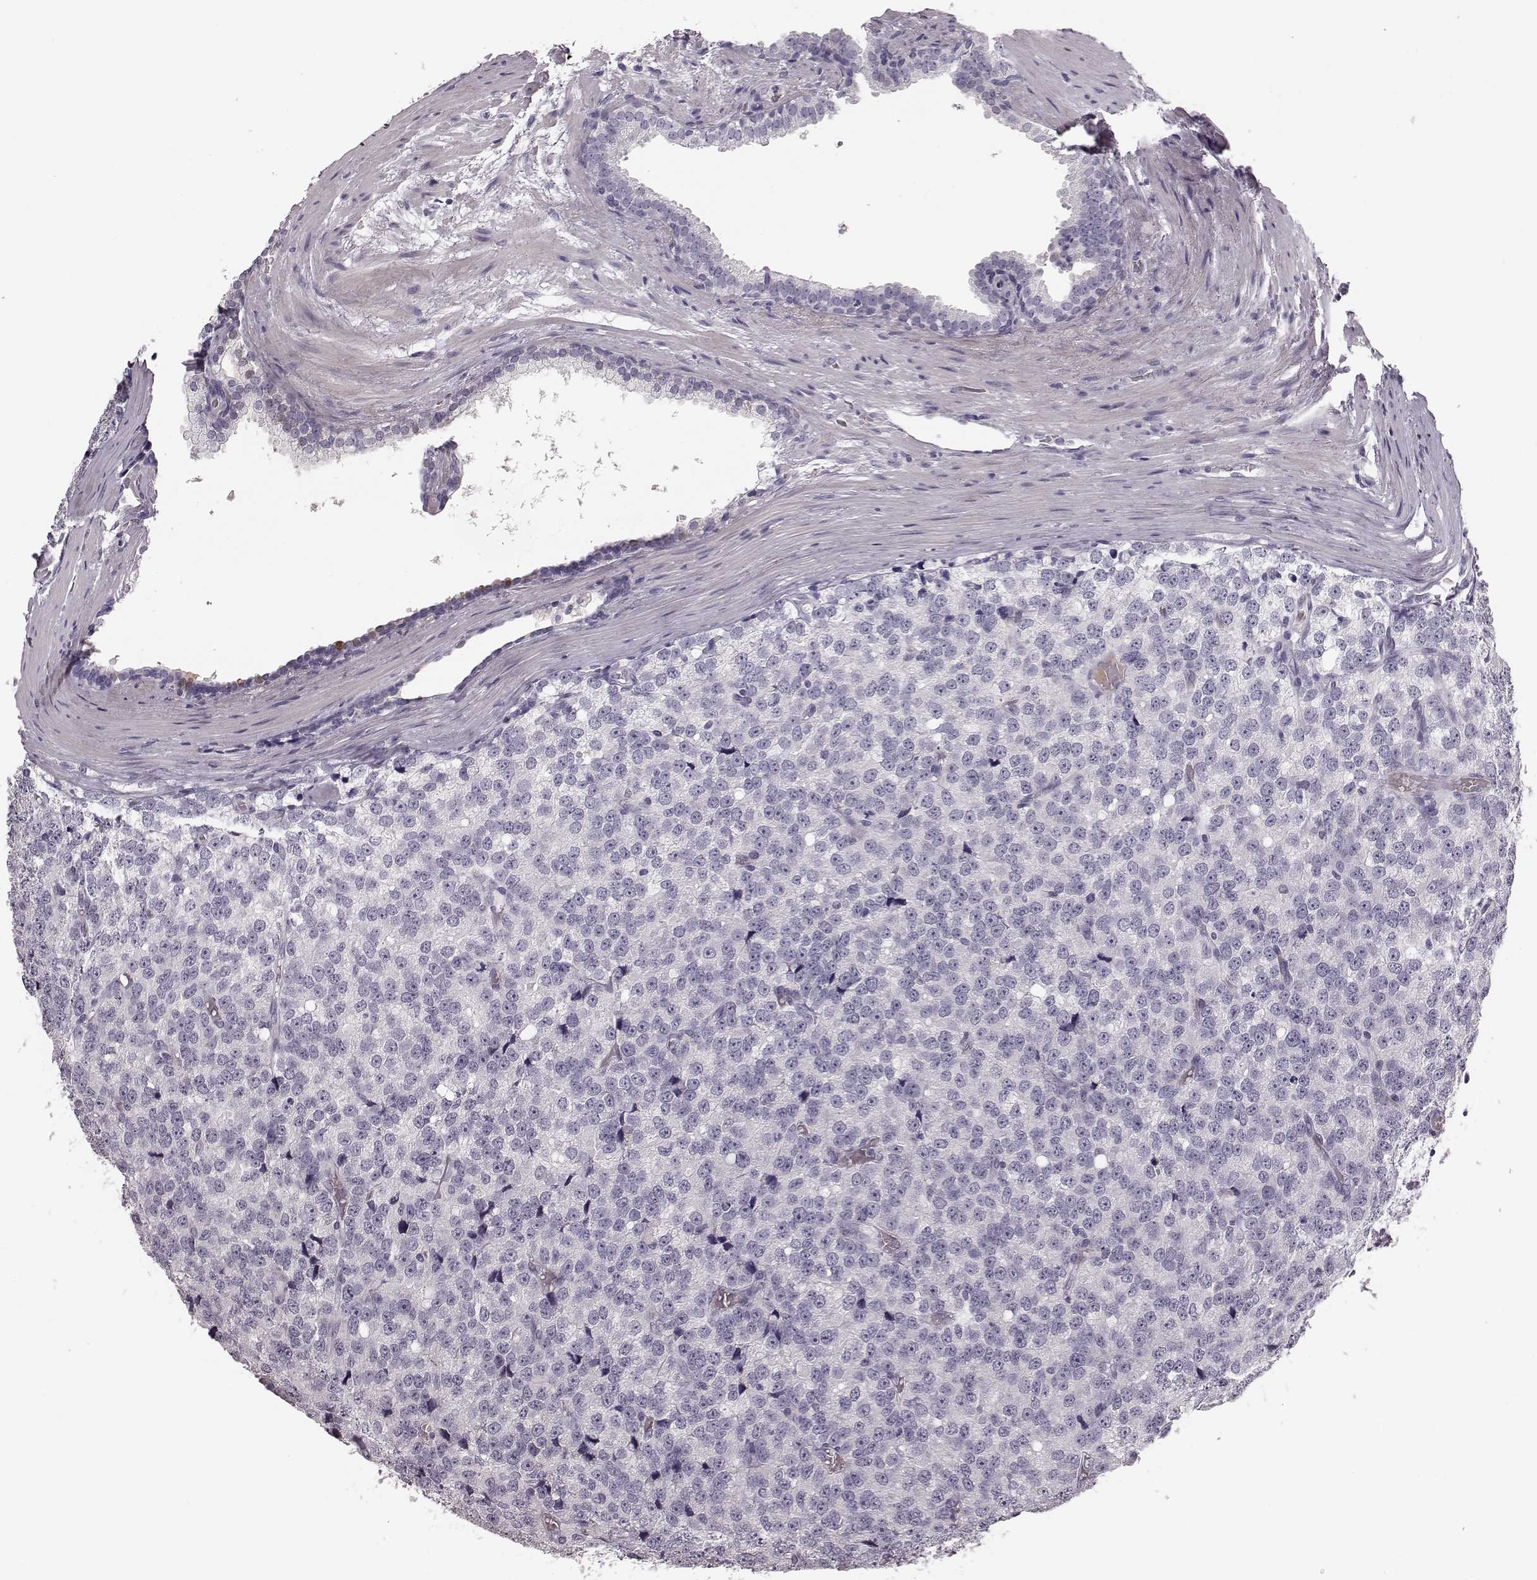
{"staining": {"intensity": "negative", "quantity": "none", "location": "none"}, "tissue": "prostate cancer", "cell_type": "Tumor cells", "image_type": "cancer", "snomed": [{"axis": "morphology", "description": "Adenocarcinoma, High grade"}, {"axis": "topography", "description": "Prostate and seminal vesicle, NOS"}], "caption": "Immunohistochemistry of human prostate cancer reveals no positivity in tumor cells.", "gene": "ZNF433", "patient": {"sex": "male", "age": 62}}